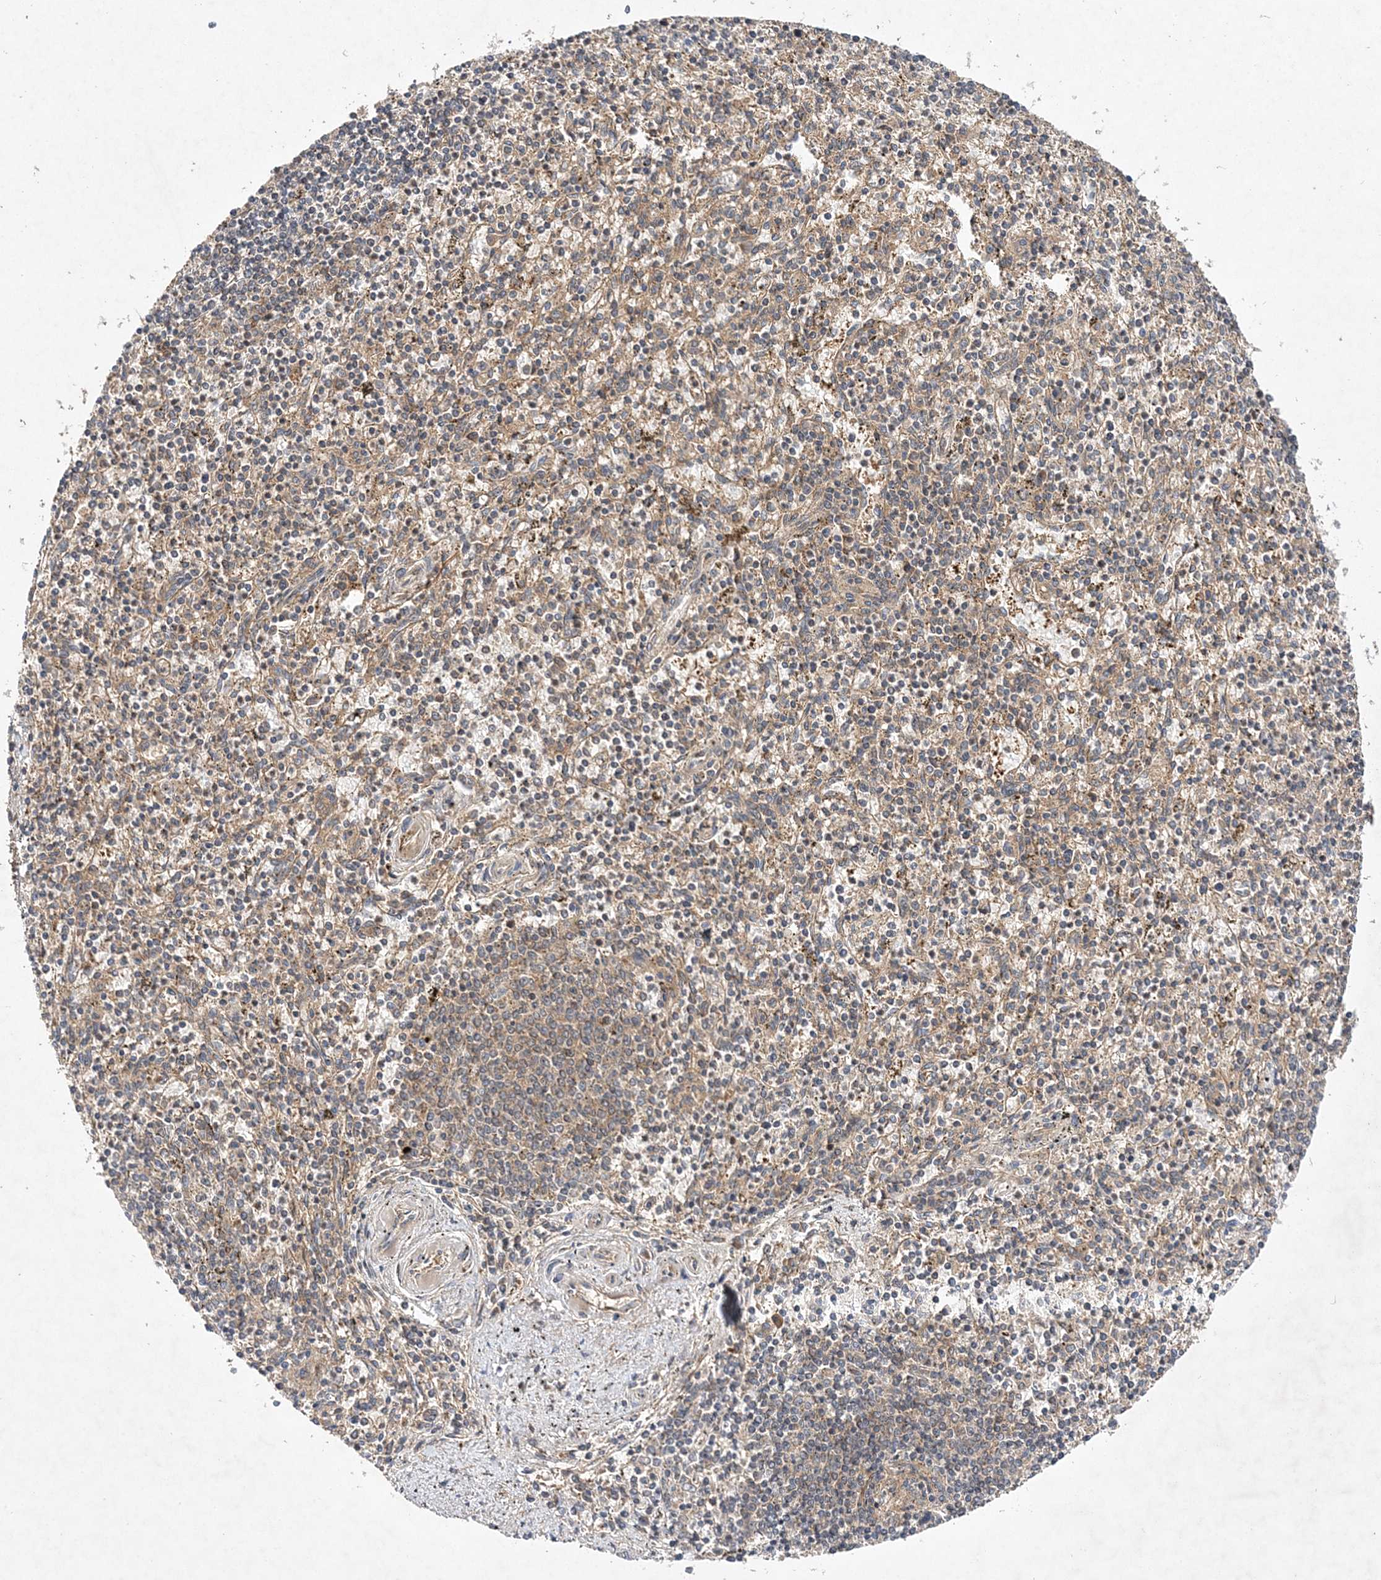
{"staining": {"intensity": "moderate", "quantity": "25%-75%", "location": "cytoplasmic/membranous"}, "tissue": "spleen", "cell_type": "Cells in red pulp", "image_type": "normal", "snomed": [{"axis": "morphology", "description": "Normal tissue, NOS"}, {"axis": "topography", "description": "Spleen"}], "caption": "Human spleen stained for a protein (brown) shows moderate cytoplasmic/membranous positive positivity in about 25%-75% of cells in red pulp.", "gene": "TMEM9B", "patient": {"sex": "male", "age": 72}}